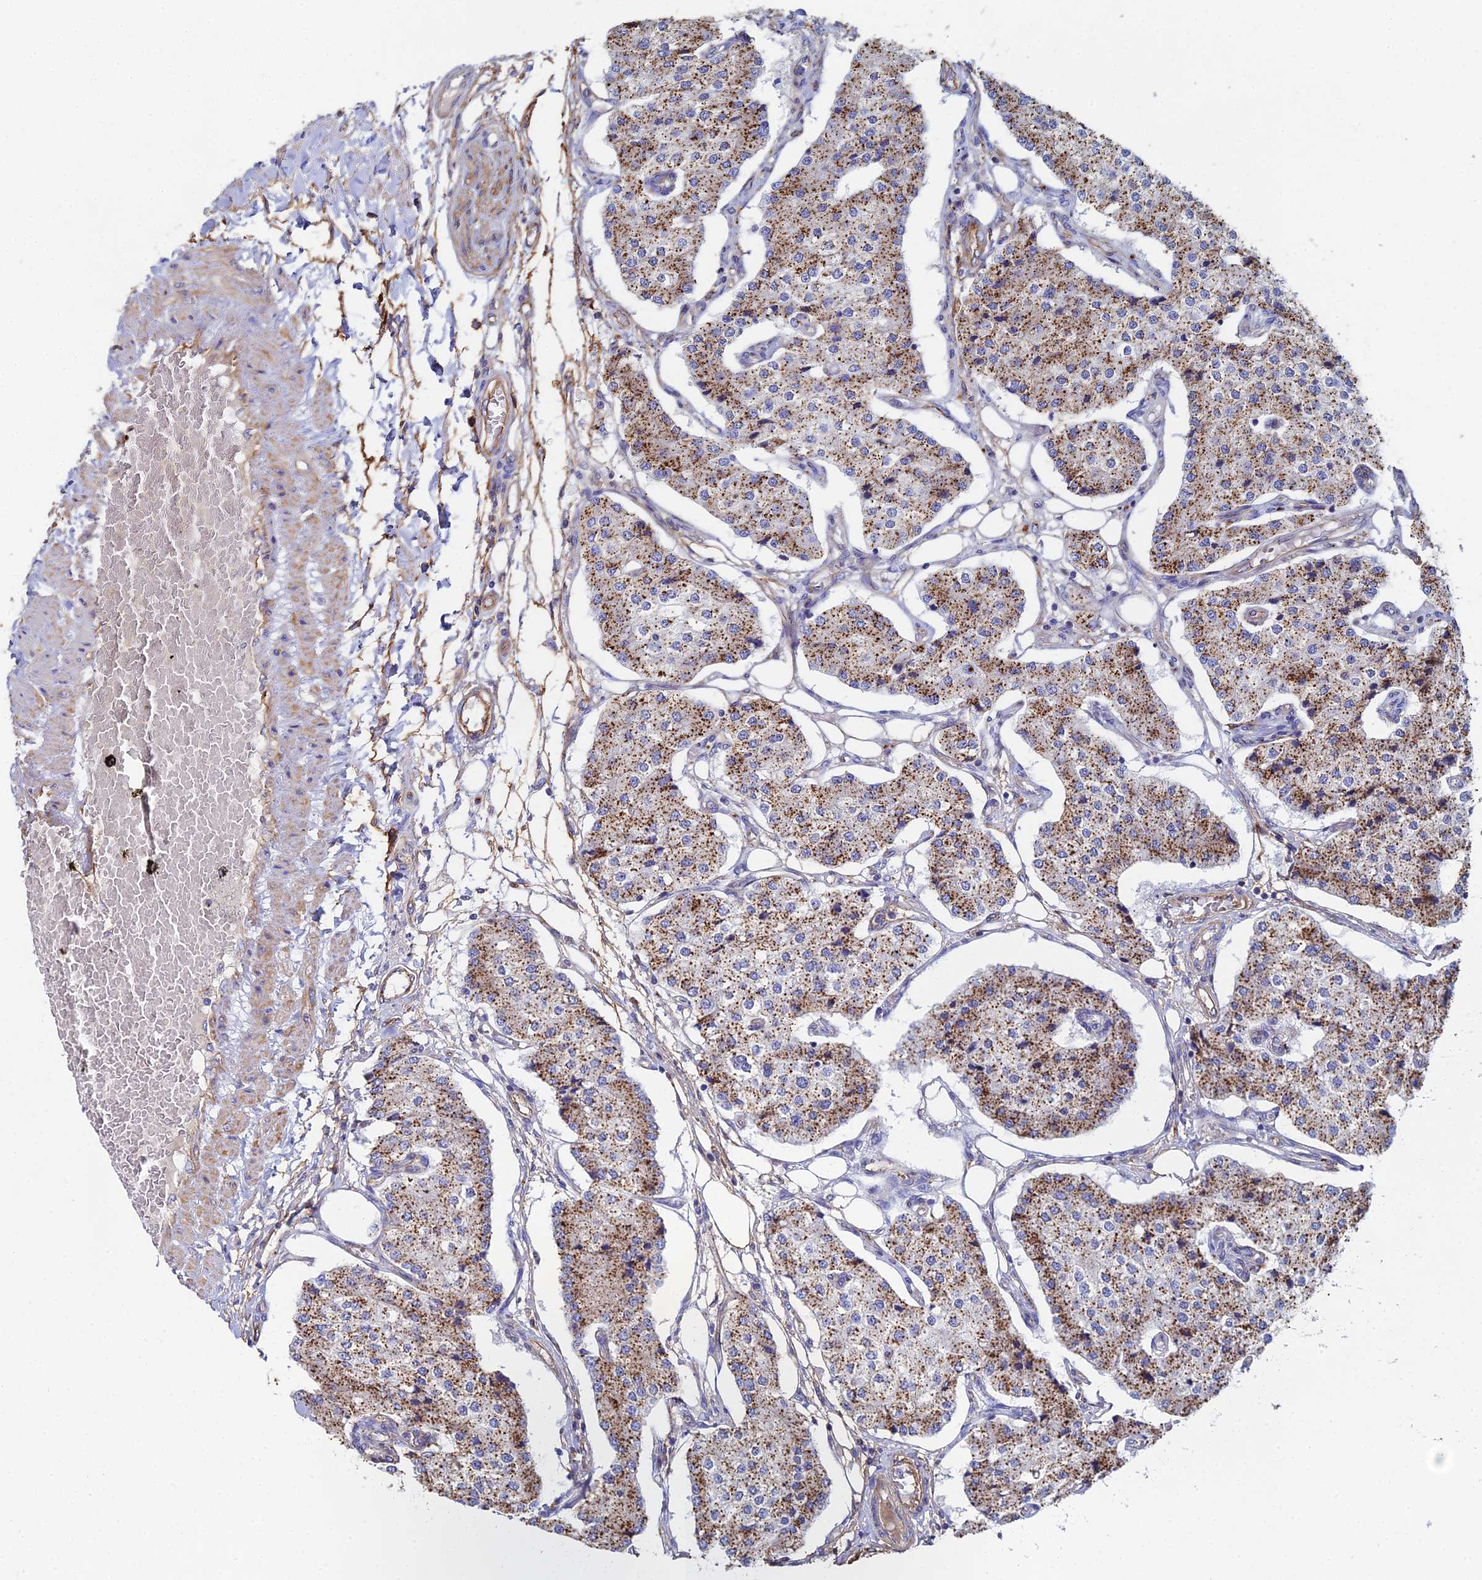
{"staining": {"intensity": "strong", "quantity": ">75%", "location": "cytoplasmic/membranous"}, "tissue": "carcinoid", "cell_type": "Tumor cells", "image_type": "cancer", "snomed": [{"axis": "morphology", "description": "Carcinoid, malignant, NOS"}, {"axis": "topography", "description": "Colon"}], "caption": "This micrograph shows IHC staining of human carcinoid, with high strong cytoplasmic/membranous staining in approximately >75% of tumor cells.", "gene": "C6", "patient": {"sex": "female", "age": 52}}